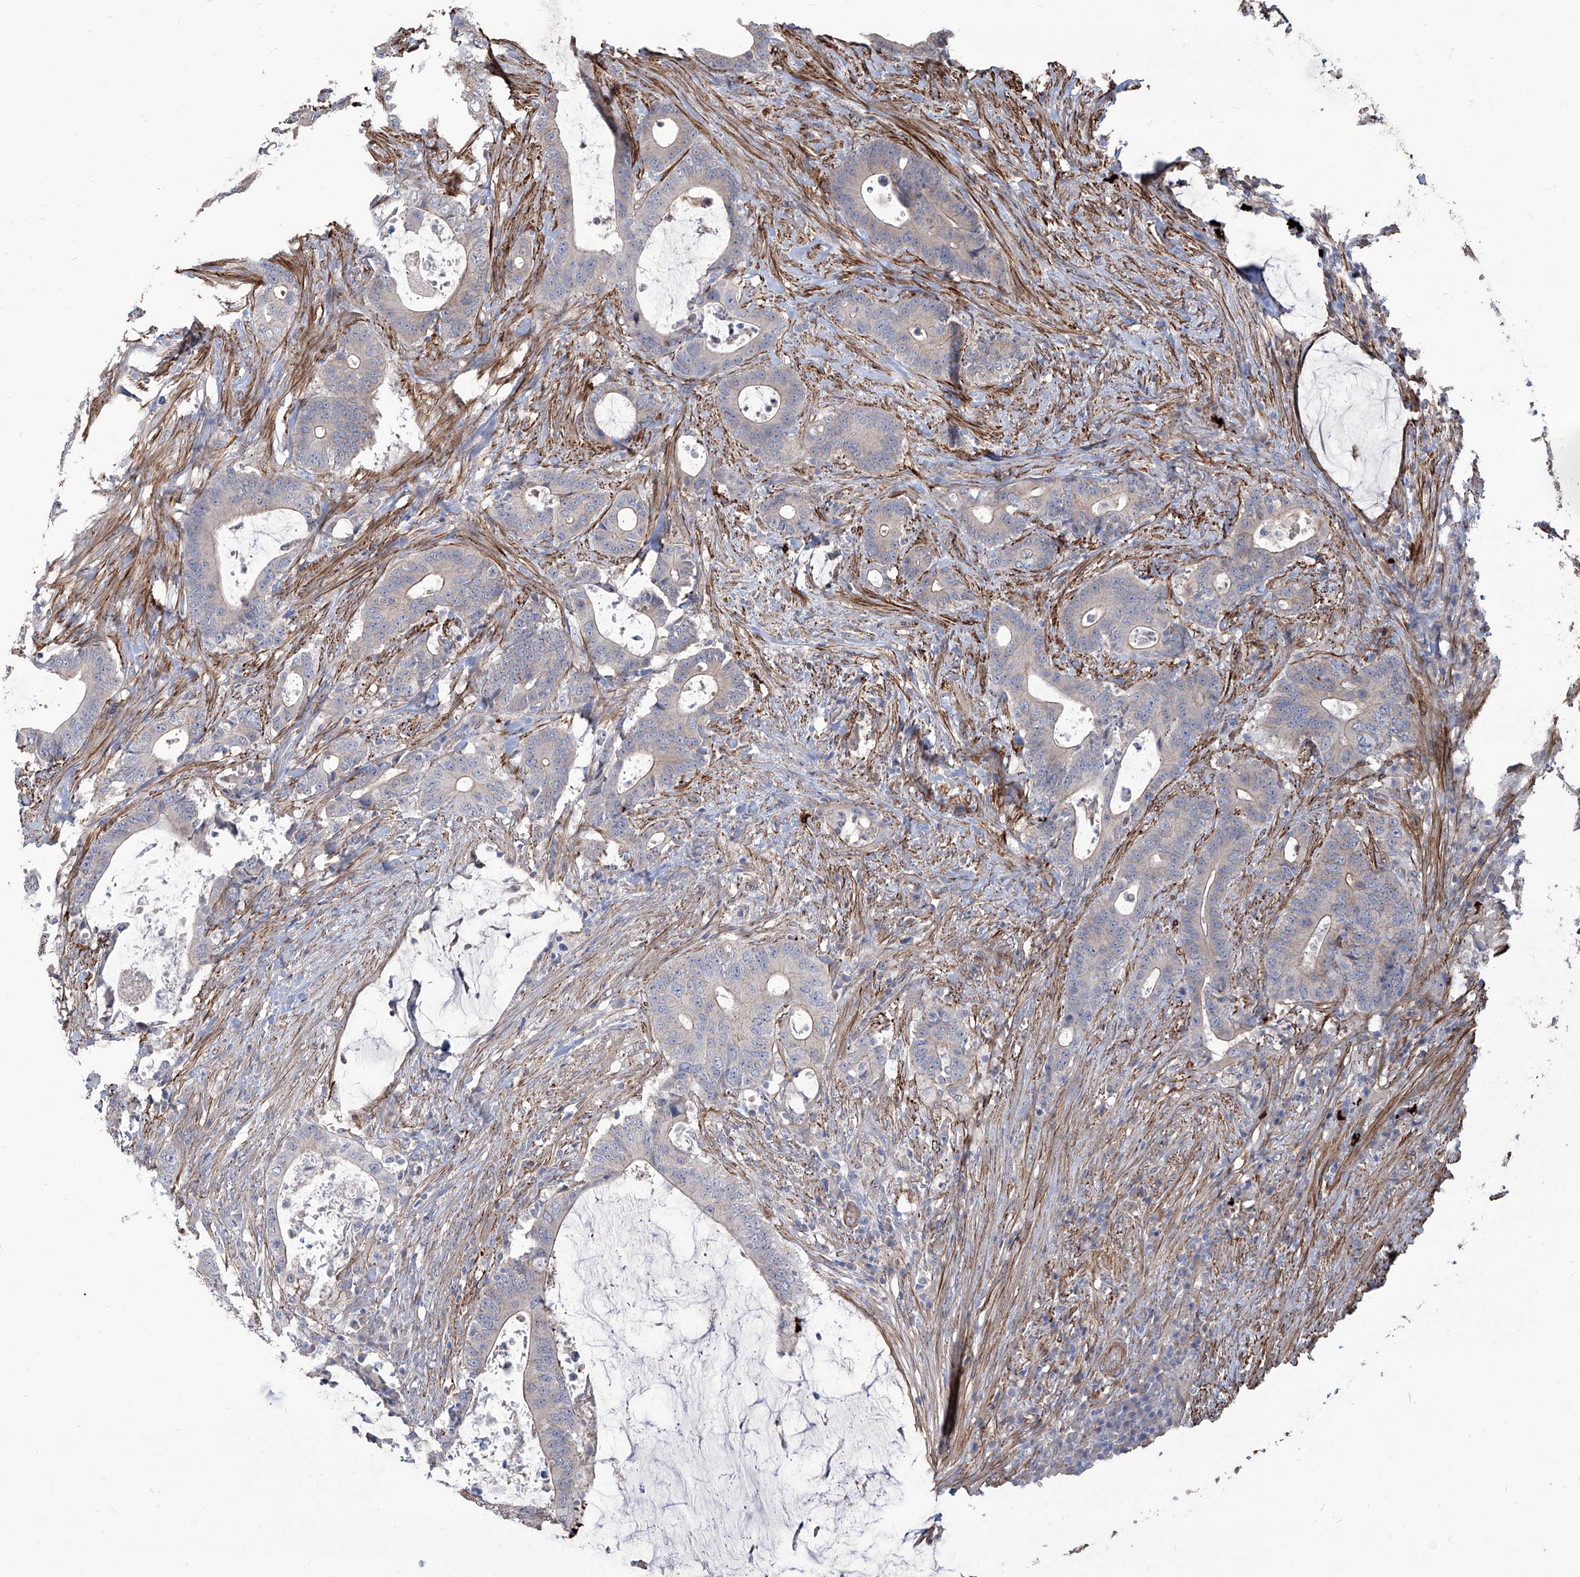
{"staining": {"intensity": "negative", "quantity": "none", "location": "none"}, "tissue": "colorectal cancer", "cell_type": "Tumor cells", "image_type": "cancer", "snomed": [{"axis": "morphology", "description": "Adenocarcinoma, NOS"}, {"axis": "topography", "description": "Colon"}], "caption": "Immunohistochemistry (IHC) histopathology image of colorectal adenocarcinoma stained for a protein (brown), which reveals no positivity in tumor cells.", "gene": "FAM83B", "patient": {"sex": "male", "age": 83}}